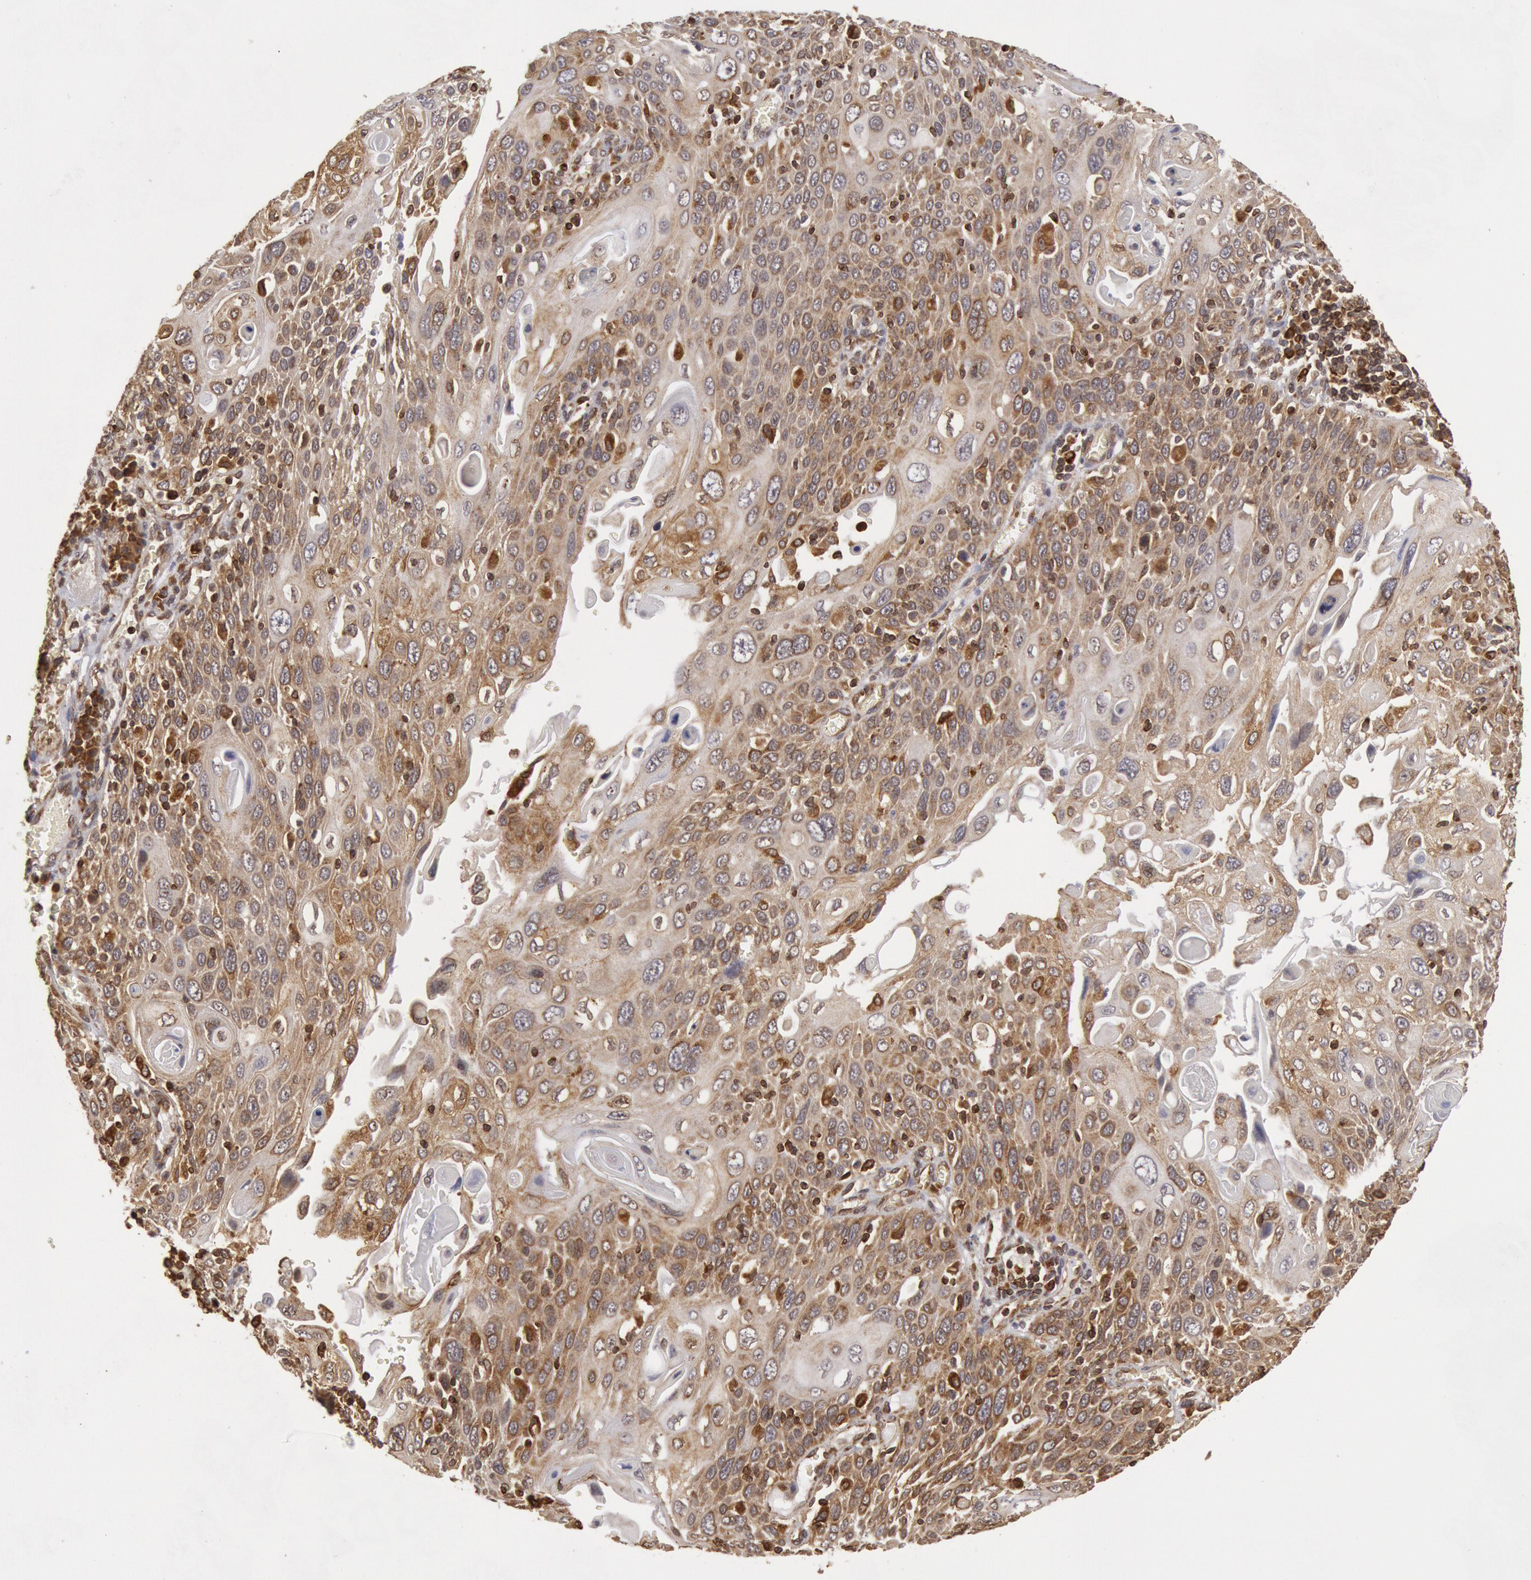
{"staining": {"intensity": "weak", "quantity": ">75%", "location": "cytoplasmic/membranous"}, "tissue": "cervical cancer", "cell_type": "Tumor cells", "image_type": "cancer", "snomed": [{"axis": "morphology", "description": "Squamous cell carcinoma, NOS"}, {"axis": "topography", "description": "Cervix"}], "caption": "A low amount of weak cytoplasmic/membranous positivity is identified in approximately >75% of tumor cells in cervical cancer (squamous cell carcinoma) tissue. Nuclei are stained in blue.", "gene": "TAP2", "patient": {"sex": "female", "age": 54}}